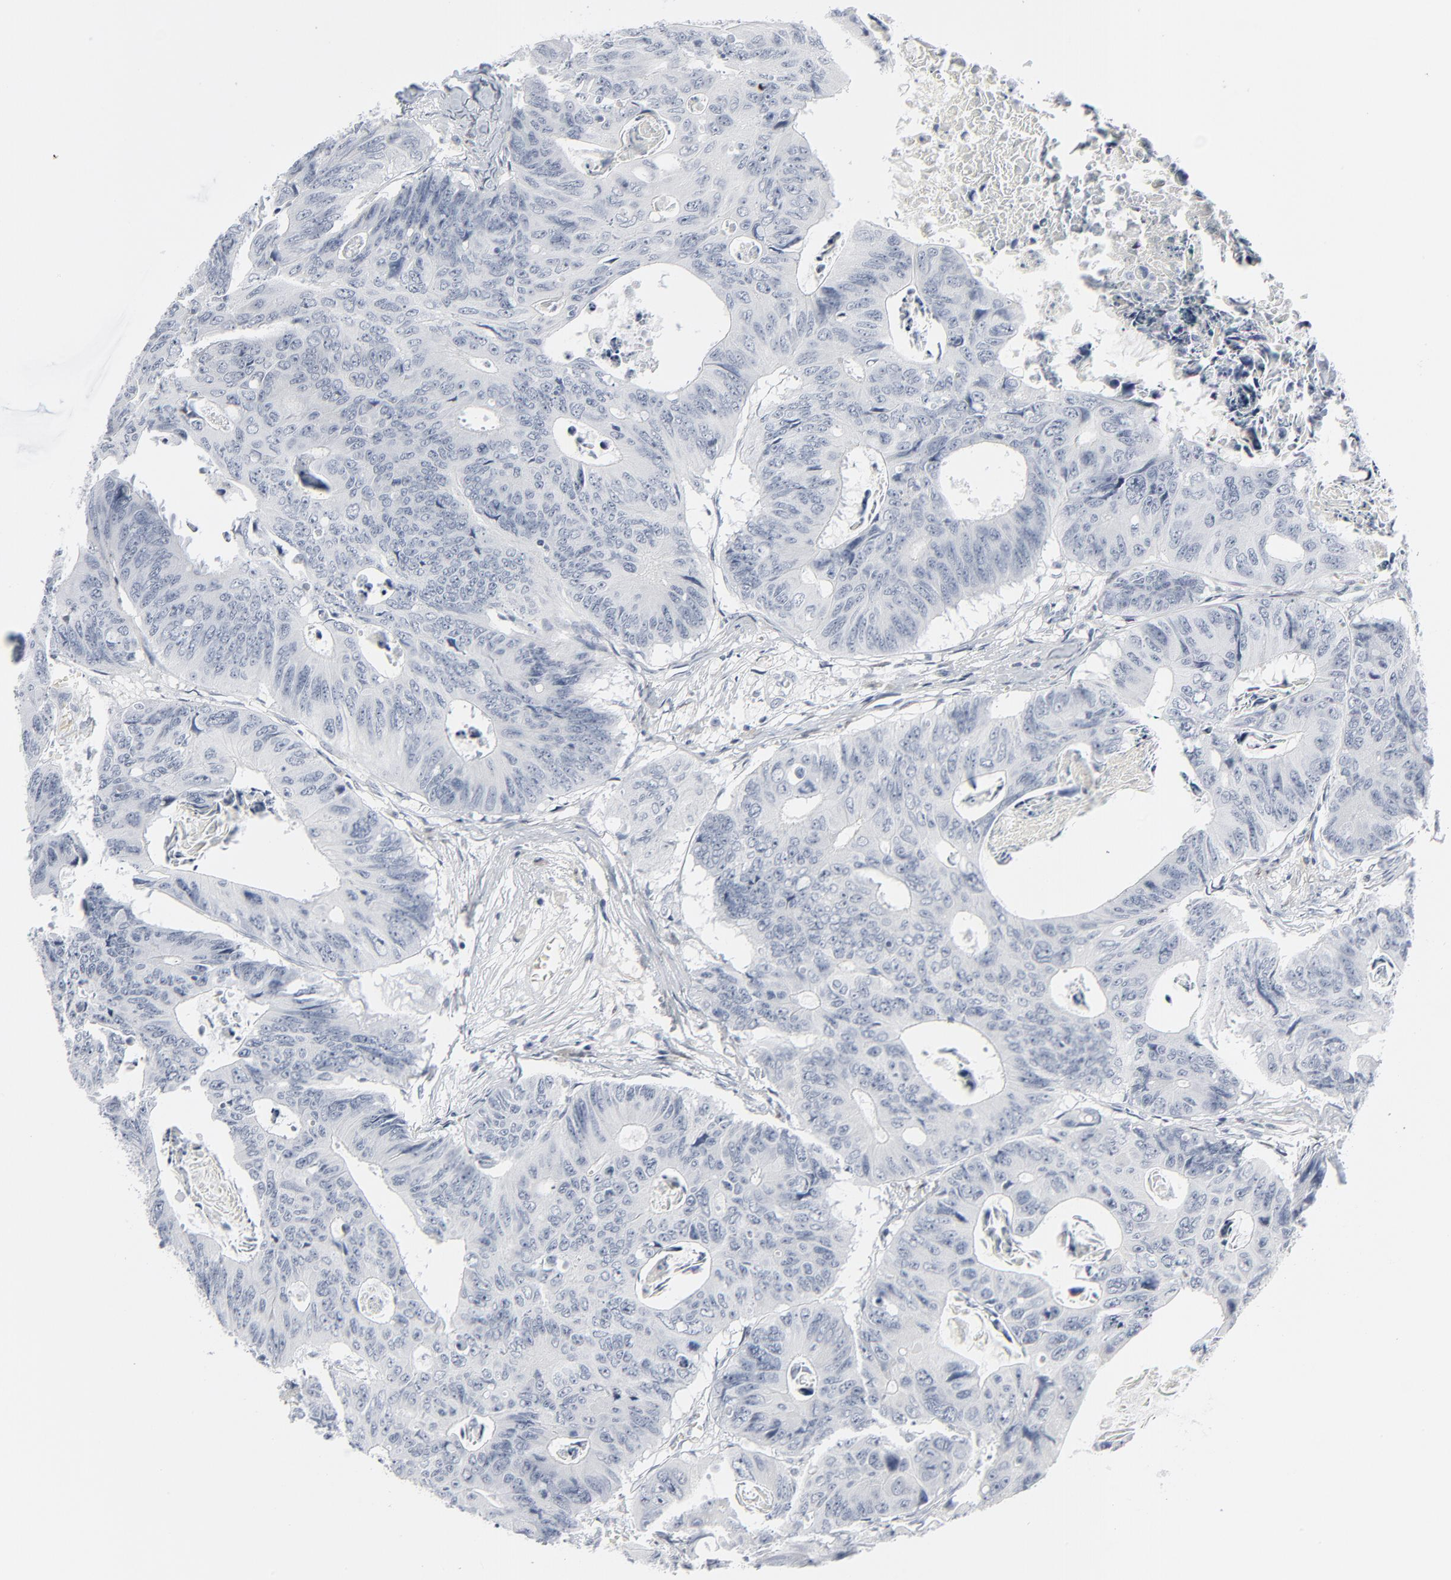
{"staining": {"intensity": "negative", "quantity": "none", "location": "none"}, "tissue": "colorectal cancer", "cell_type": "Tumor cells", "image_type": "cancer", "snomed": [{"axis": "morphology", "description": "Adenocarcinoma, NOS"}, {"axis": "topography", "description": "Rectum"}], "caption": "Tumor cells show no significant protein expression in colorectal cancer.", "gene": "MITF", "patient": {"sex": "male", "age": 55}}